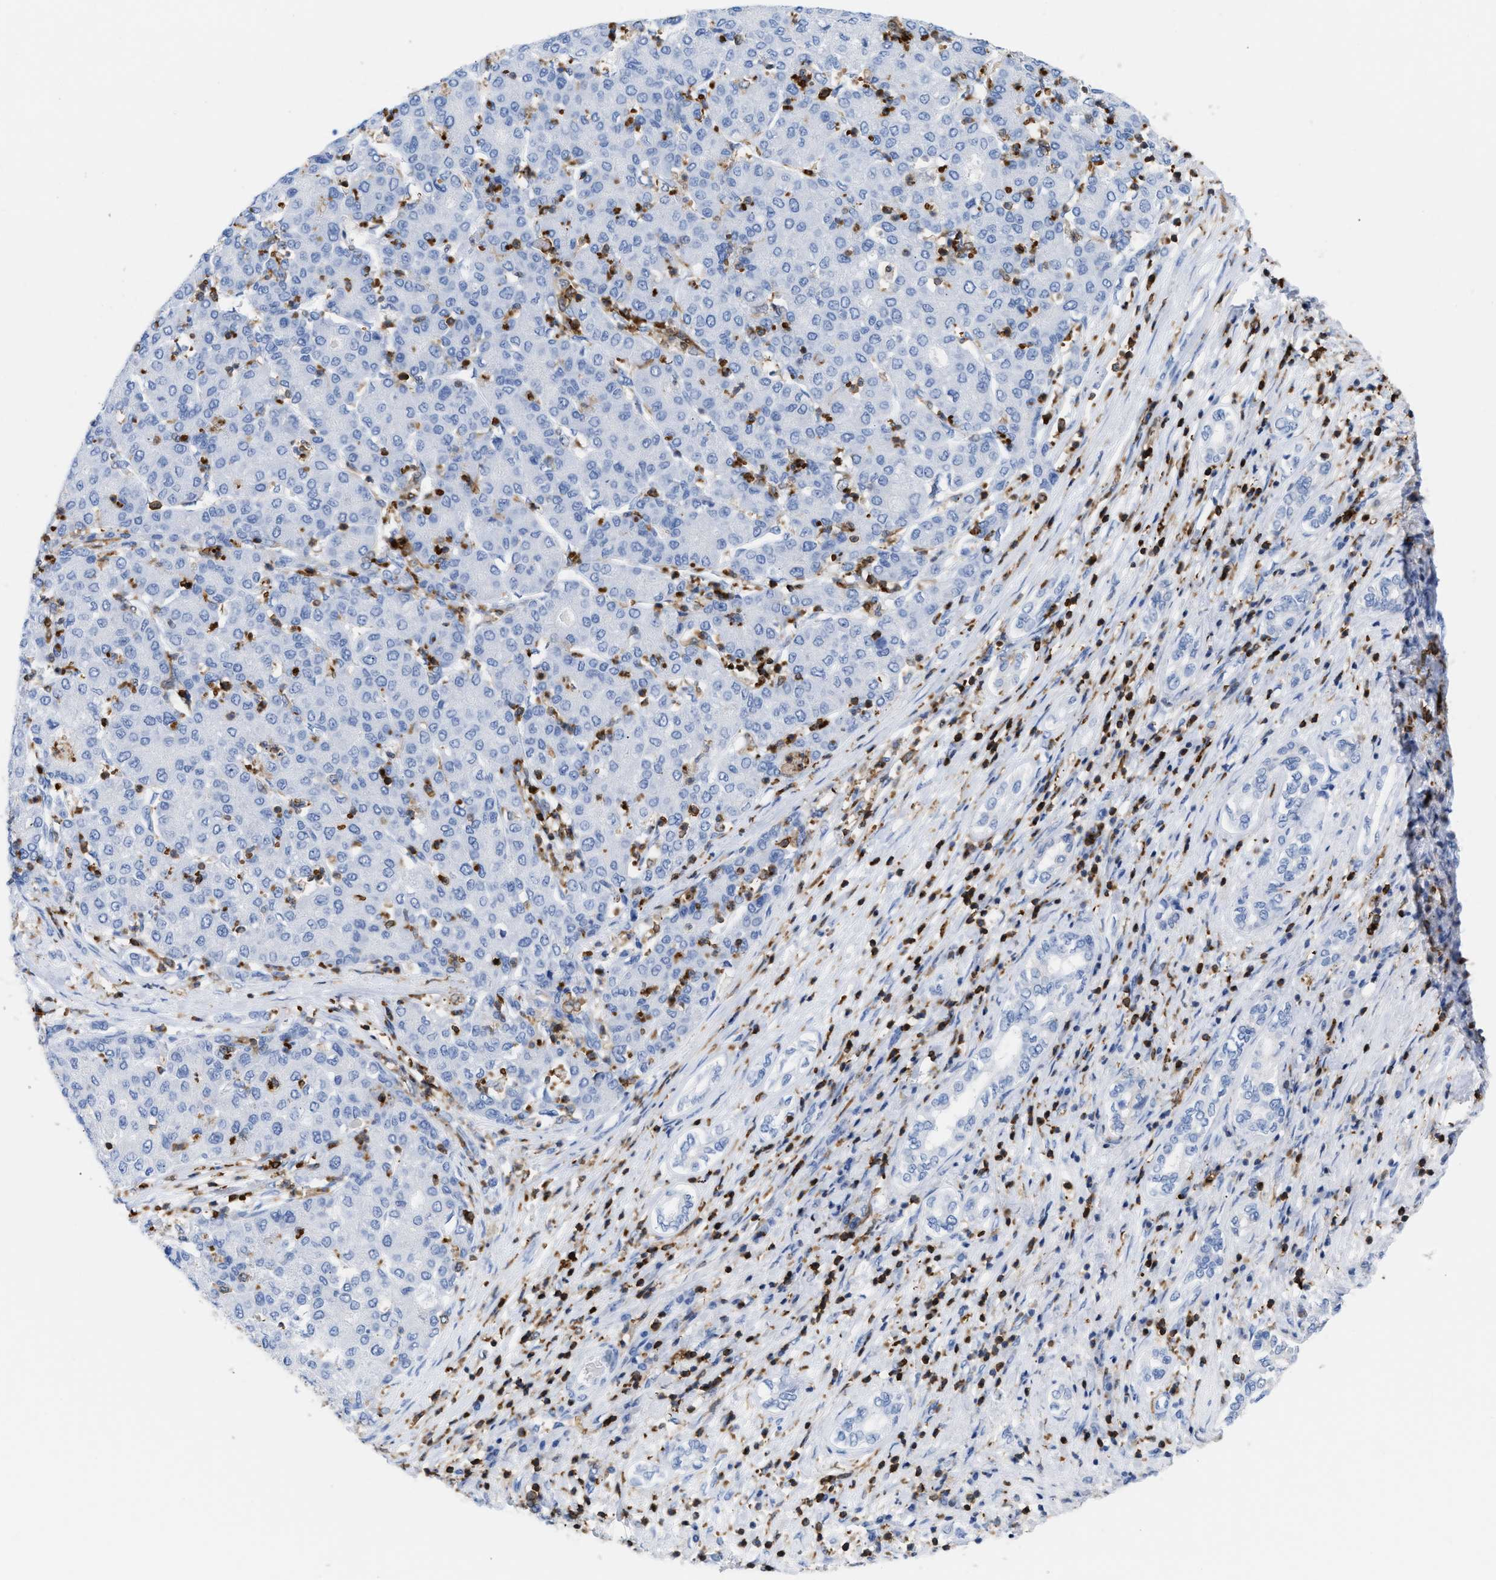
{"staining": {"intensity": "negative", "quantity": "none", "location": "none"}, "tissue": "liver cancer", "cell_type": "Tumor cells", "image_type": "cancer", "snomed": [{"axis": "morphology", "description": "Carcinoma, Hepatocellular, NOS"}, {"axis": "topography", "description": "Liver"}], "caption": "DAB immunohistochemical staining of liver hepatocellular carcinoma reveals no significant positivity in tumor cells. The staining was performed using DAB to visualize the protein expression in brown, while the nuclei were stained in blue with hematoxylin (Magnification: 20x).", "gene": "LCP1", "patient": {"sex": "male", "age": 65}}